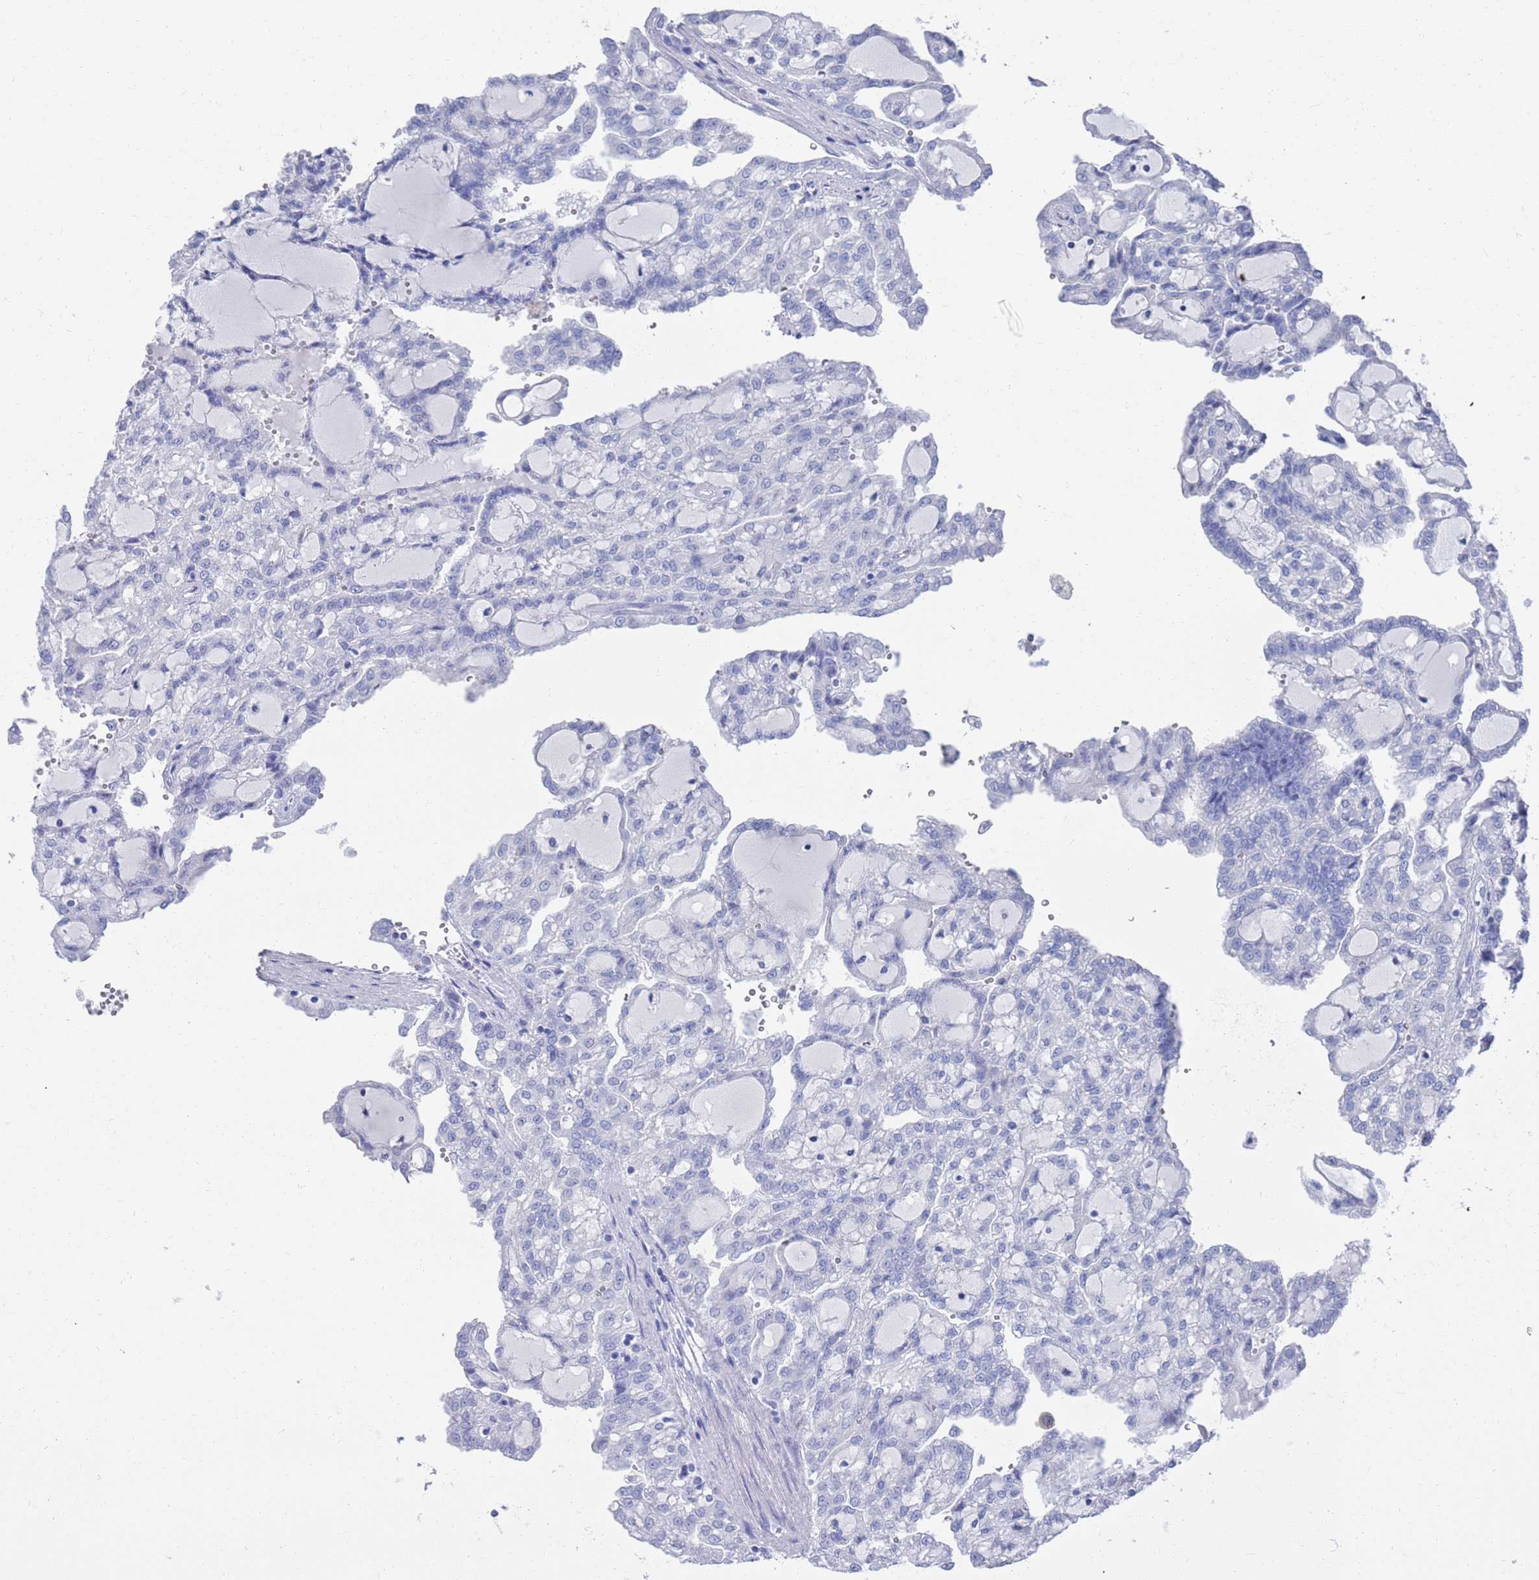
{"staining": {"intensity": "negative", "quantity": "none", "location": "none"}, "tissue": "renal cancer", "cell_type": "Tumor cells", "image_type": "cancer", "snomed": [{"axis": "morphology", "description": "Adenocarcinoma, NOS"}, {"axis": "topography", "description": "Kidney"}], "caption": "A micrograph of renal cancer (adenocarcinoma) stained for a protein shows no brown staining in tumor cells.", "gene": "MTMR2", "patient": {"sex": "male", "age": 63}}